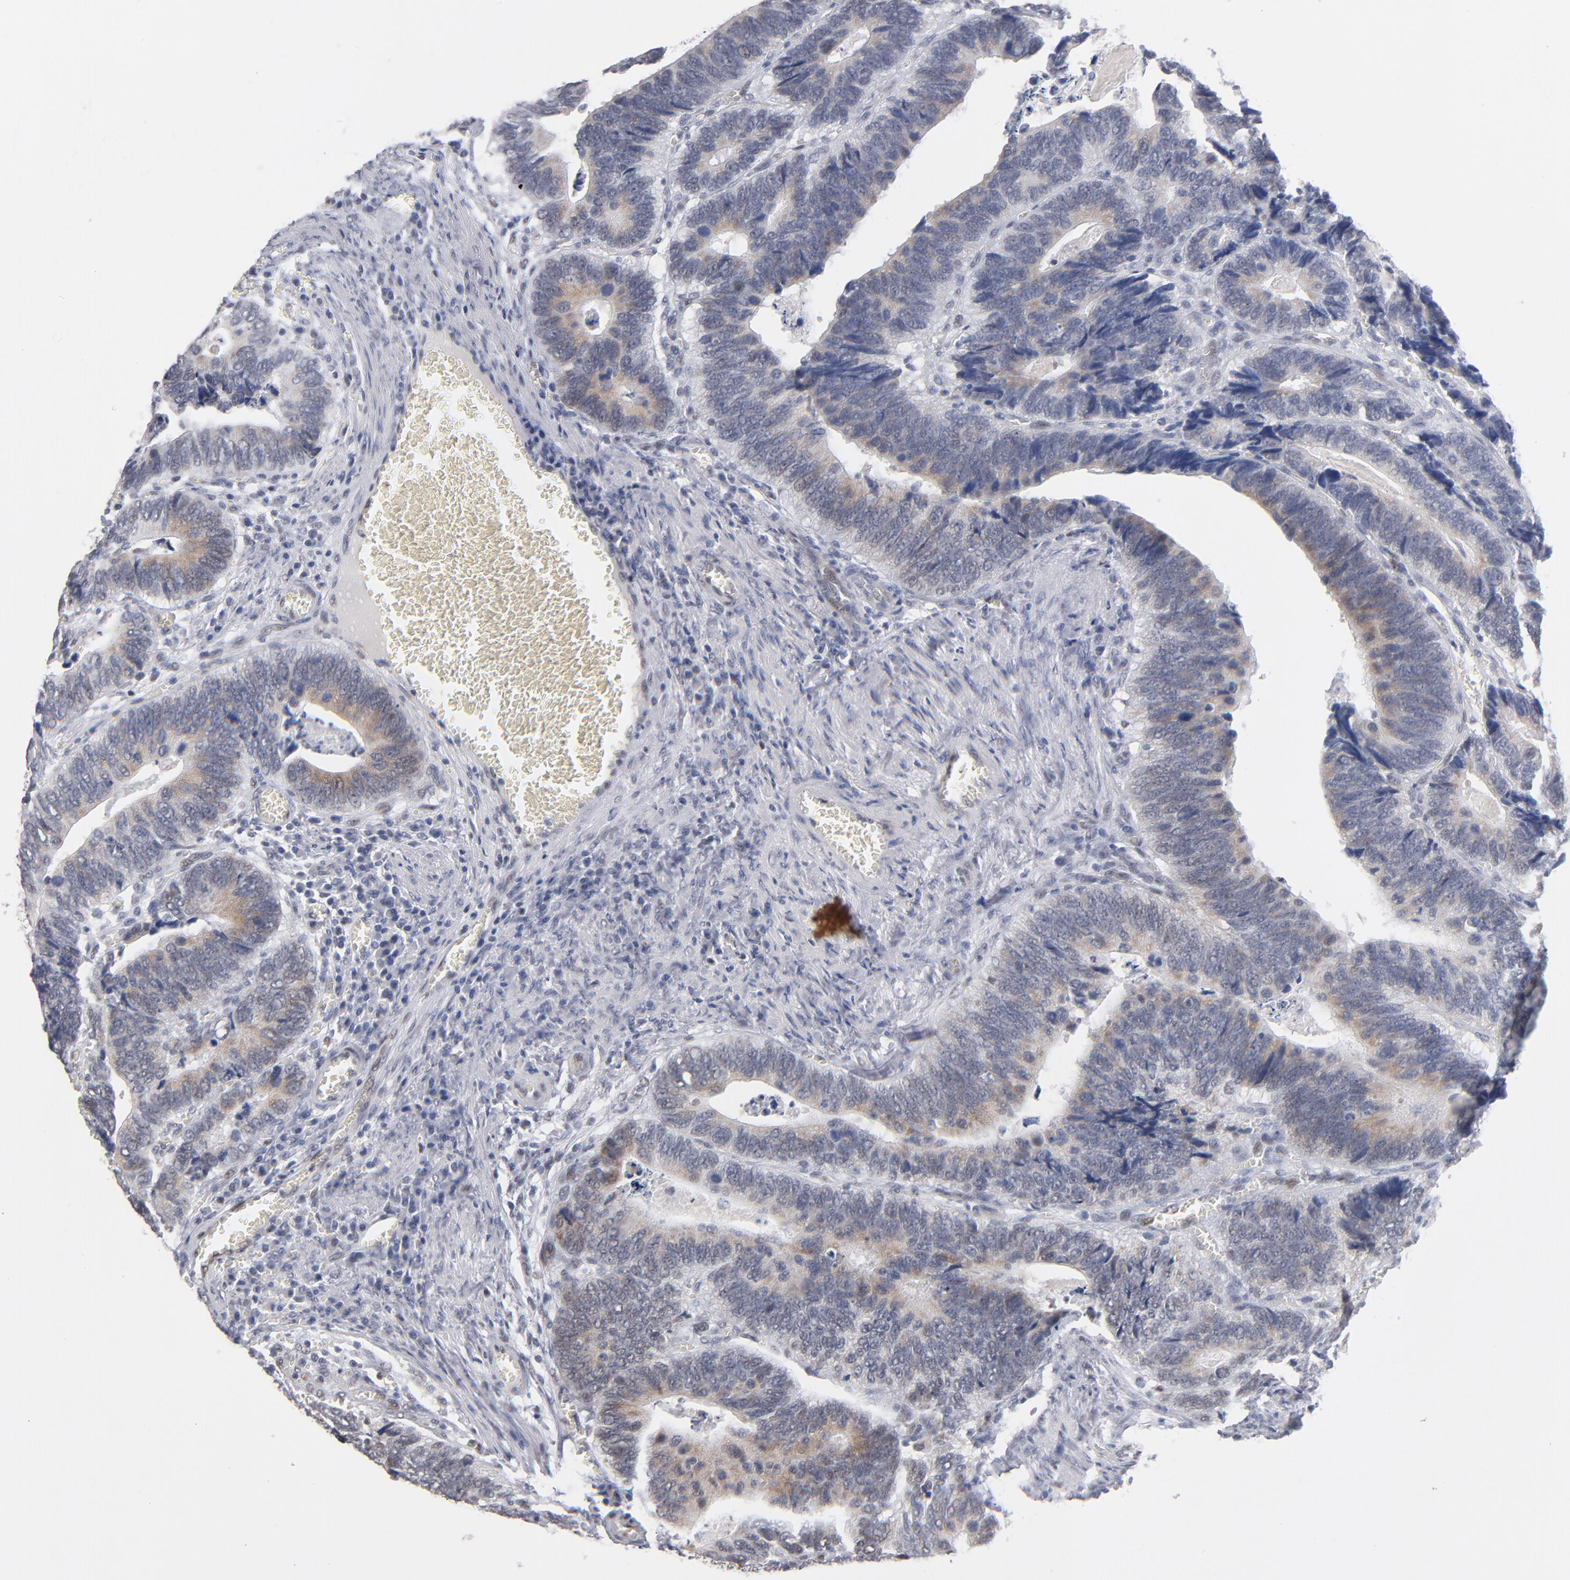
{"staining": {"intensity": "weak", "quantity": "25%-75%", "location": "cytoplasmic/membranous"}, "tissue": "colorectal cancer", "cell_type": "Tumor cells", "image_type": "cancer", "snomed": [{"axis": "morphology", "description": "Adenocarcinoma, NOS"}, {"axis": "topography", "description": "Colon"}], "caption": "Immunohistochemistry image of neoplastic tissue: colorectal cancer stained using immunohistochemistry (IHC) displays low levels of weak protein expression localized specifically in the cytoplasmic/membranous of tumor cells, appearing as a cytoplasmic/membranous brown color.", "gene": "MN1", "patient": {"sex": "male", "age": 72}}